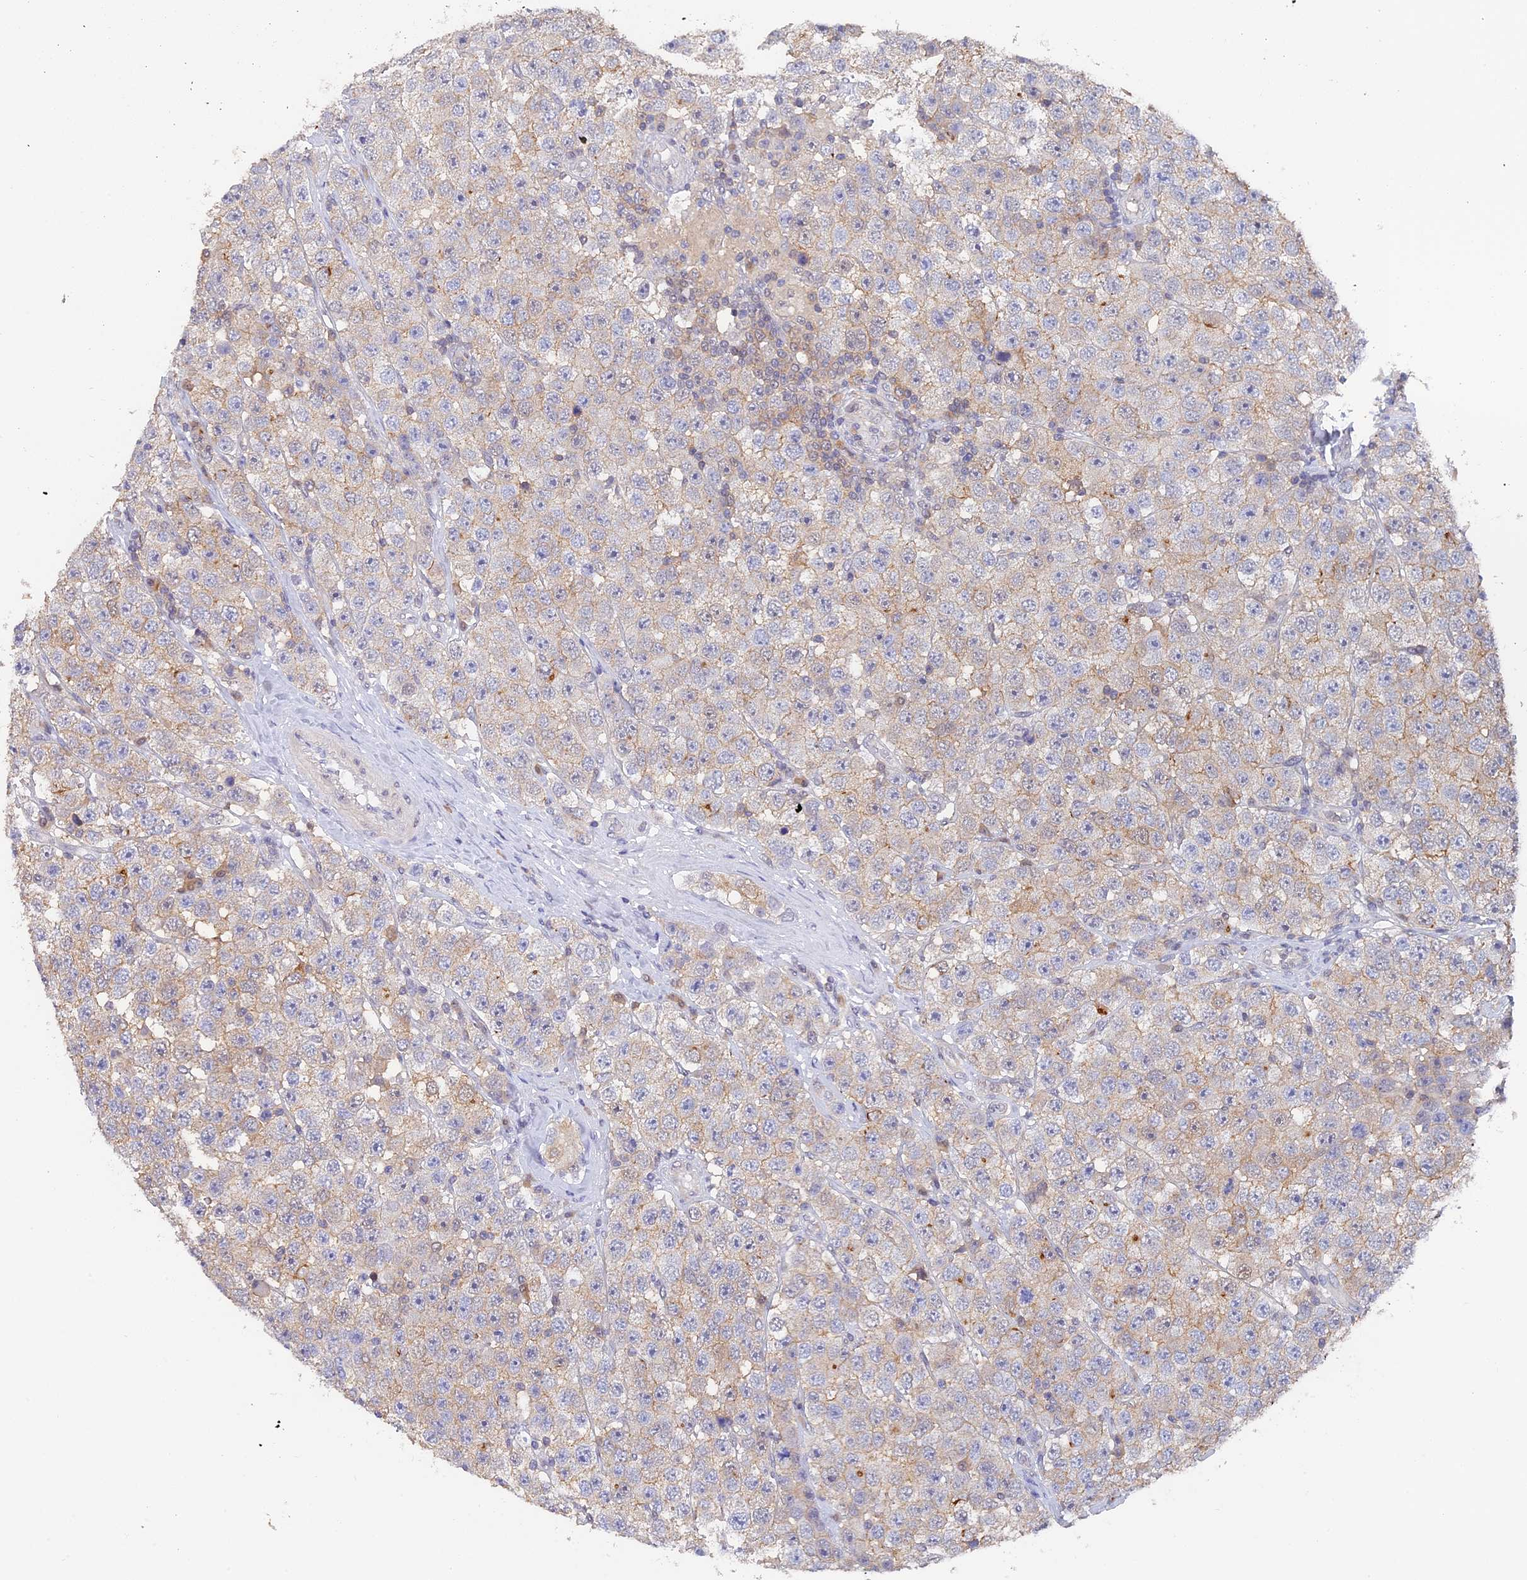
{"staining": {"intensity": "weak", "quantity": "<25%", "location": "cytoplasmic/membranous"}, "tissue": "testis cancer", "cell_type": "Tumor cells", "image_type": "cancer", "snomed": [{"axis": "morphology", "description": "Seminoma, NOS"}, {"axis": "topography", "description": "Testis"}], "caption": "DAB immunohistochemical staining of human testis seminoma reveals no significant positivity in tumor cells.", "gene": "STUB1", "patient": {"sex": "male", "age": 28}}